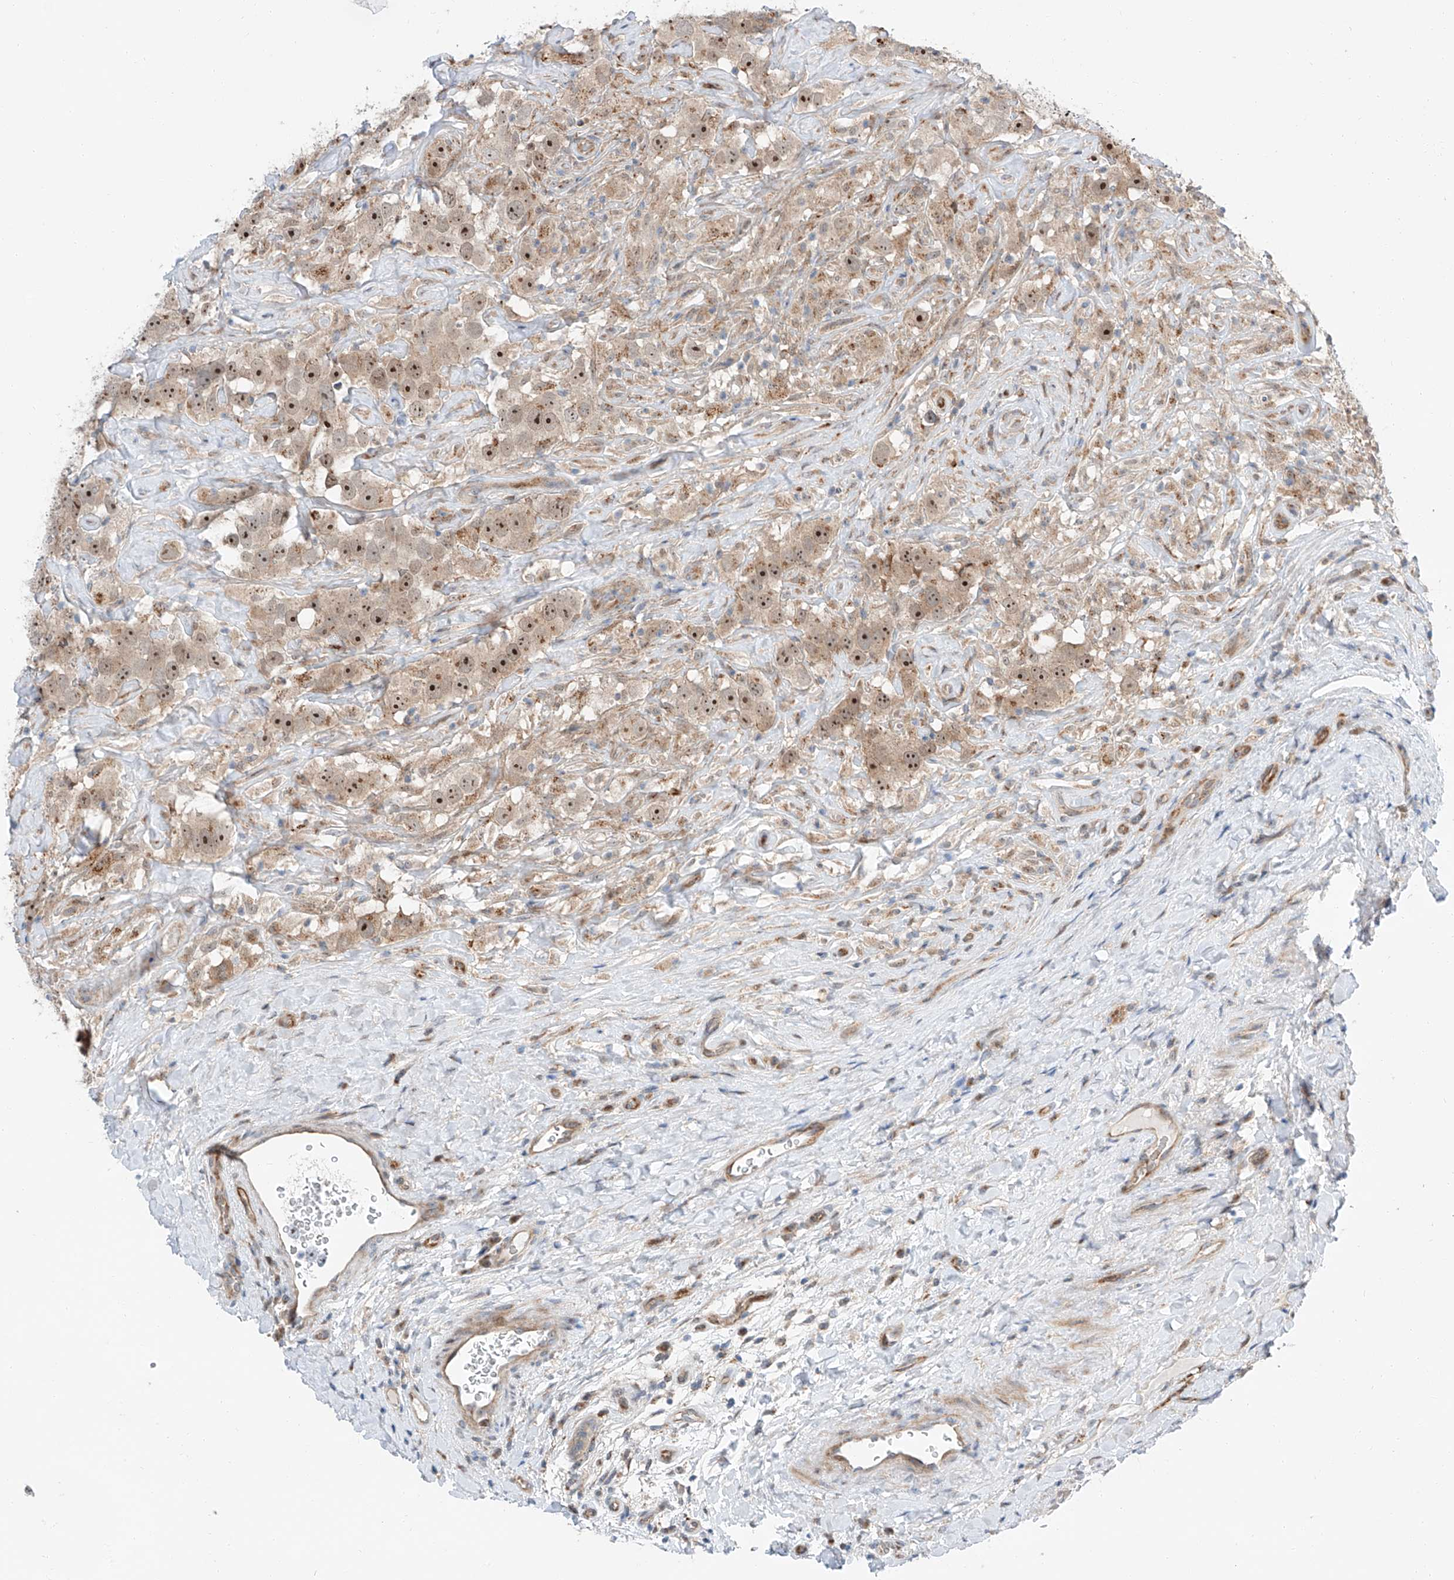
{"staining": {"intensity": "strong", "quantity": ">75%", "location": "nuclear"}, "tissue": "testis cancer", "cell_type": "Tumor cells", "image_type": "cancer", "snomed": [{"axis": "morphology", "description": "Seminoma, NOS"}, {"axis": "topography", "description": "Testis"}], "caption": "An image of human testis cancer stained for a protein shows strong nuclear brown staining in tumor cells. The protein of interest is shown in brown color, while the nuclei are stained blue.", "gene": "CLDND1", "patient": {"sex": "male", "age": 49}}